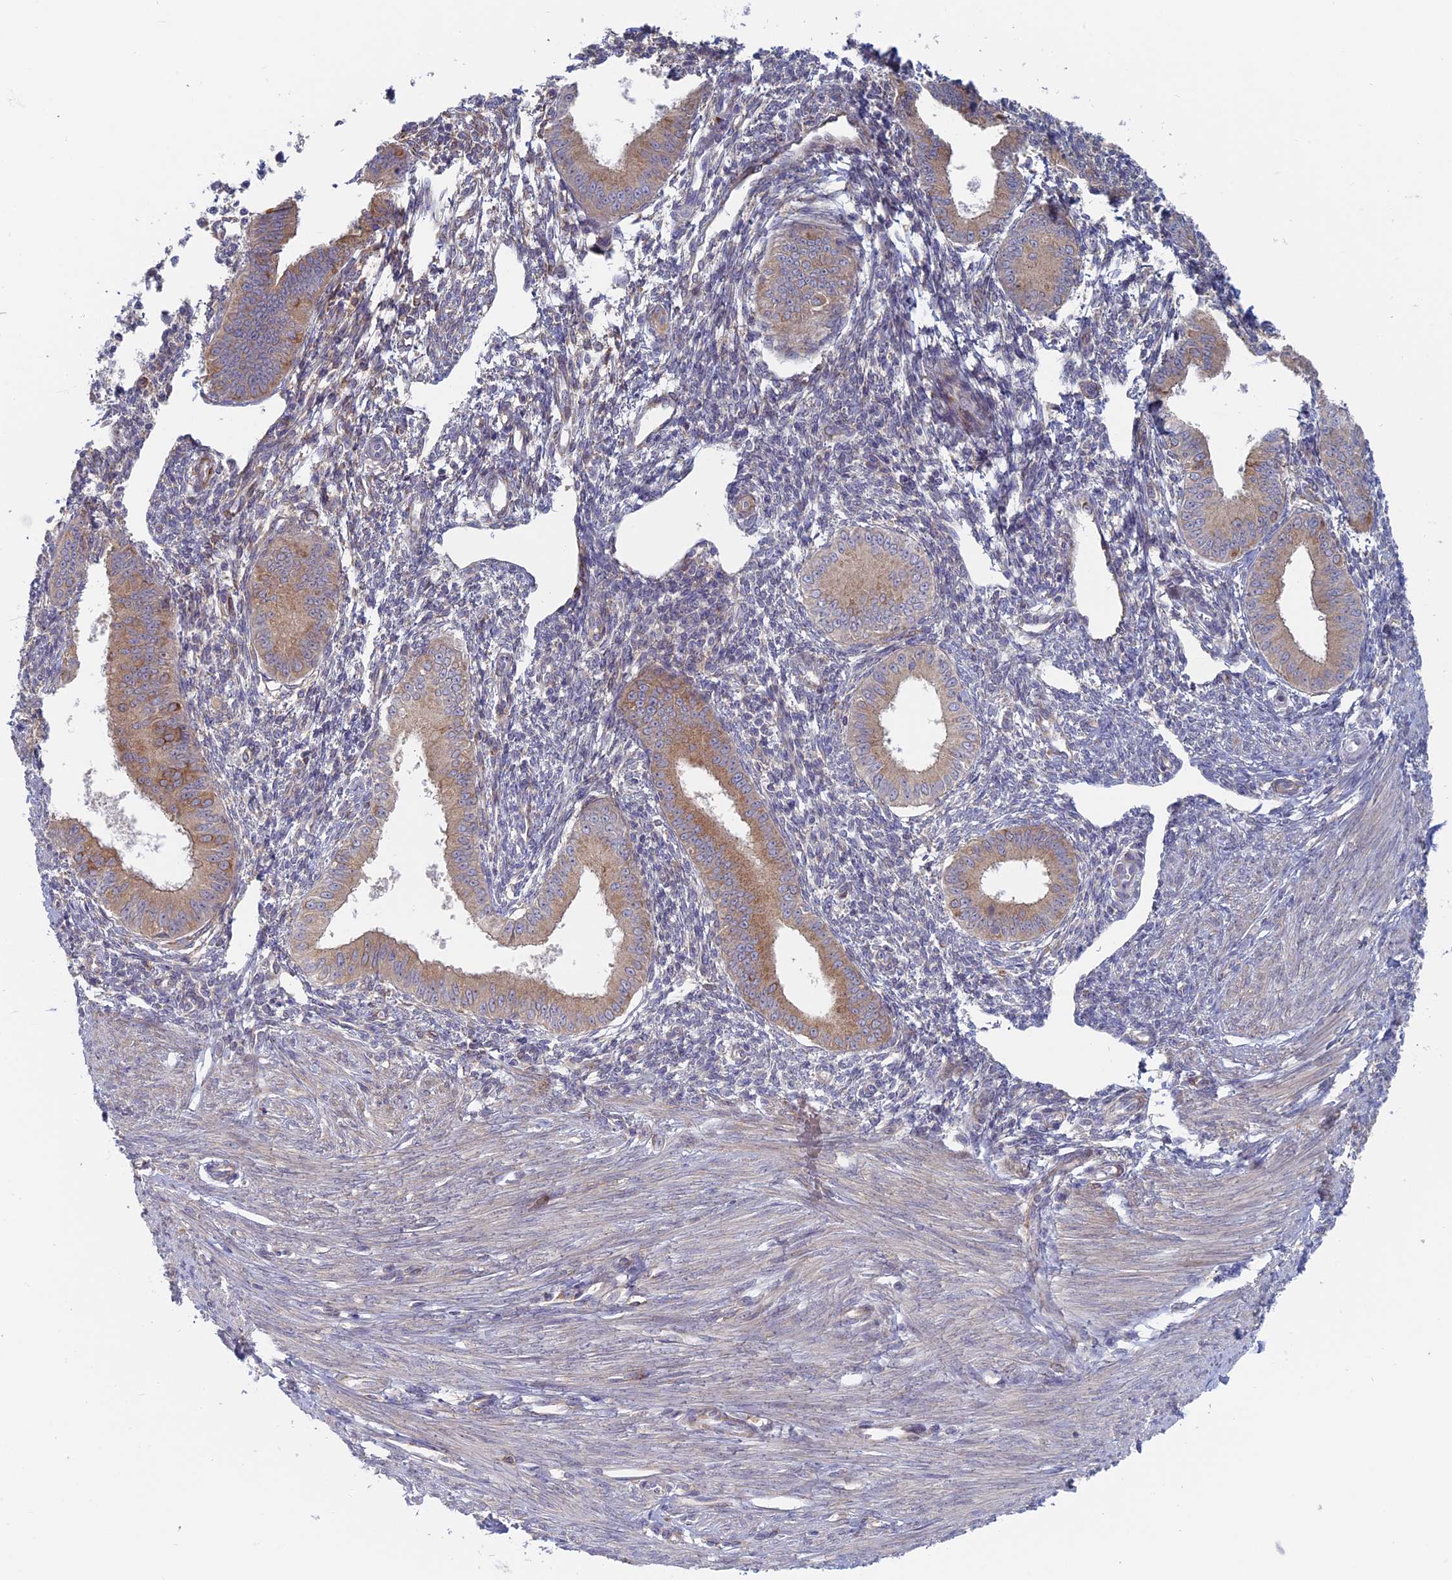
{"staining": {"intensity": "weak", "quantity": "<25%", "location": "cytoplasmic/membranous"}, "tissue": "endometrium", "cell_type": "Cells in endometrial stroma", "image_type": "normal", "snomed": [{"axis": "morphology", "description": "Normal tissue, NOS"}, {"axis": "topography", "description": "Uterus"}, {"axis": "topography", "description": "Endometrium"}], "caption": "Immunohistochemistry micrograph of unremarkable human endometrium stained for a protein (brown), which displays no expression in cells in endometrial stroma. (DAB immunohistochemistry (IHC) with hematoxylin counter stain).", "gene": "TBC1D30", "patient": {"sex": "female", "age": 48}}